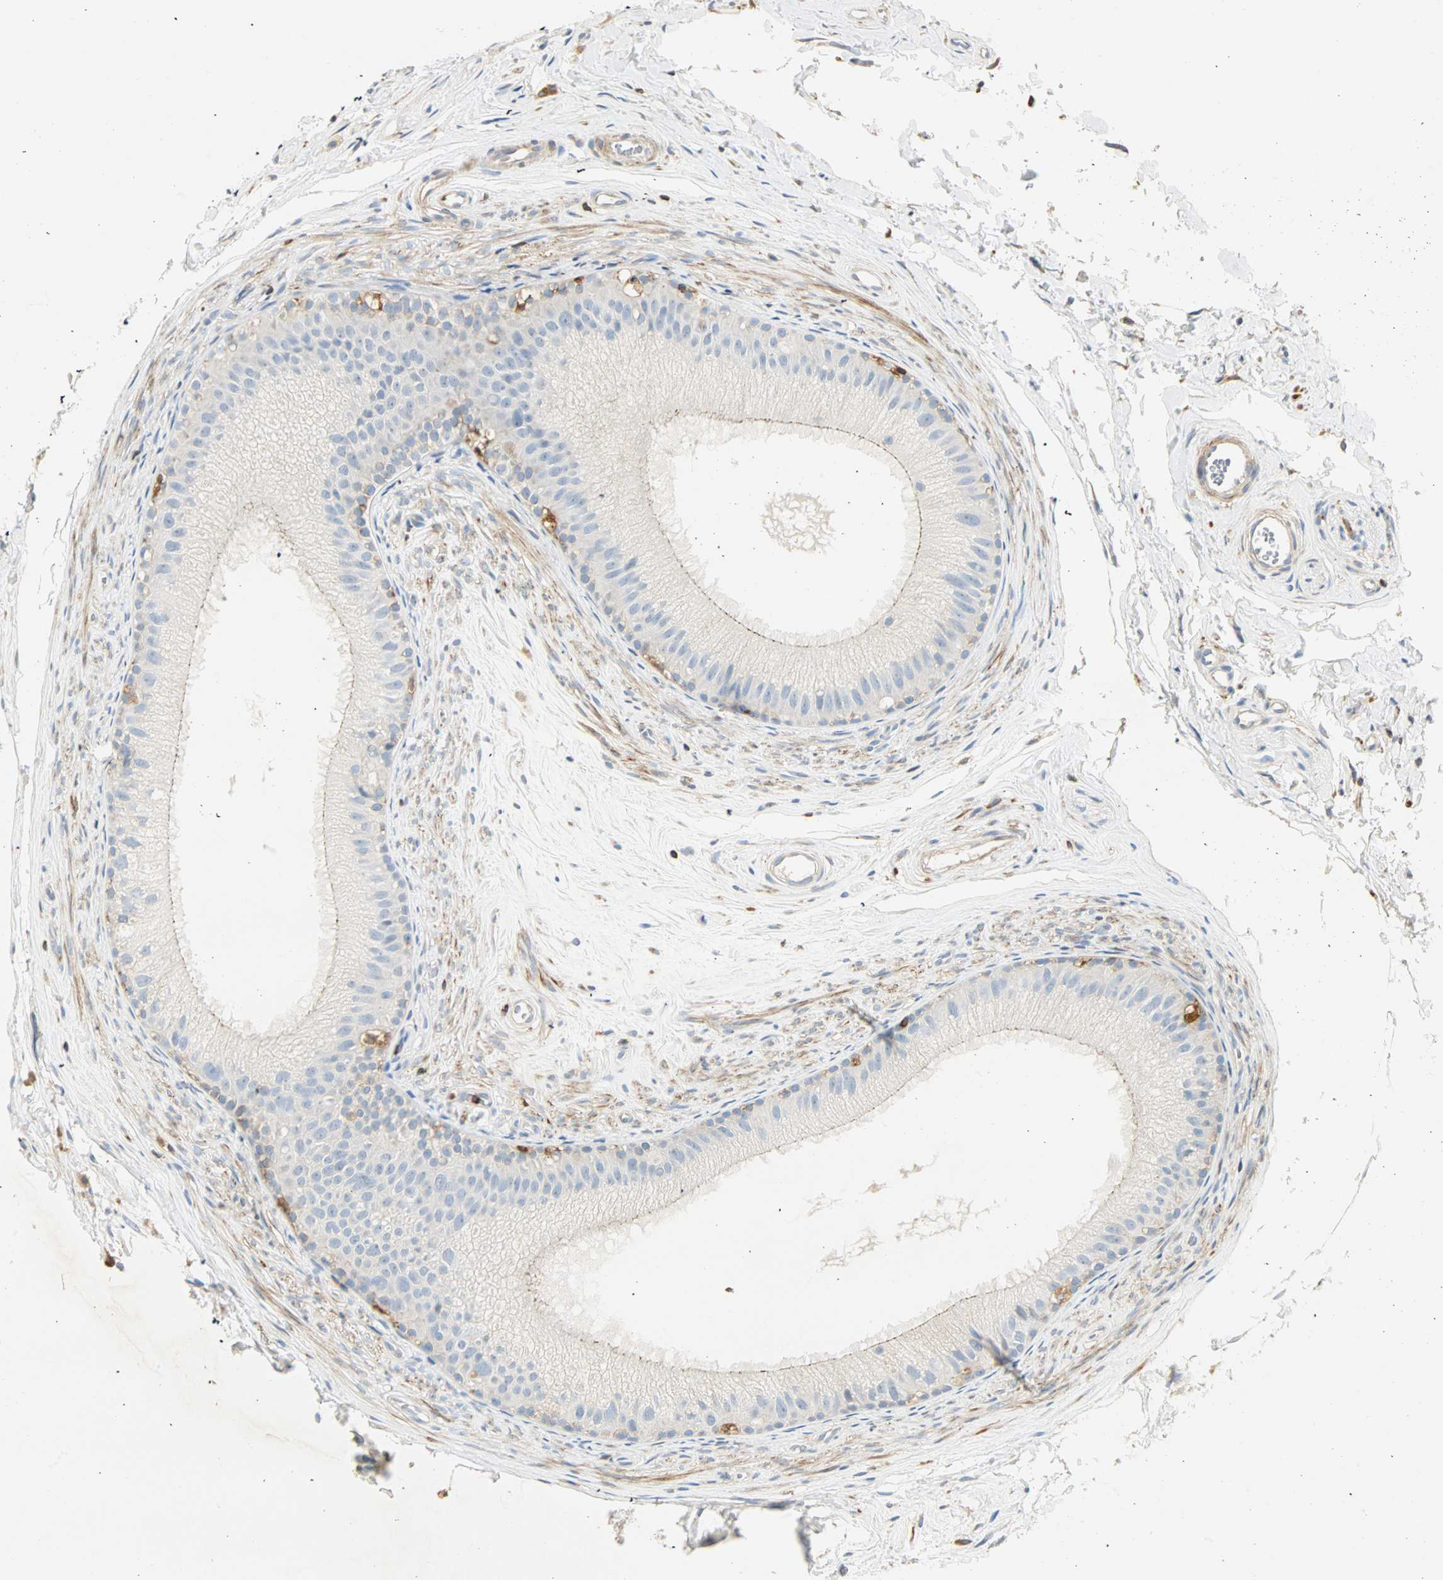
{"staining": {"intensity": "negative", "quantity": "none", "location": "none"}, "tissue": "epididymis", "cell_type": "Glandular cells", "image_type": "normal", "snomed": [{"axis": "morphology", "description": "Normal tissue, NOS"}, {"axis": "topography", "description": "Epididymis"}], "caption": "Immunohistochemical staining of unremarkable human epididymis exhibits no significant staining in glandular cells.", "gene": "FMNL1", "patient": {"sex": "male", "age": 56}}